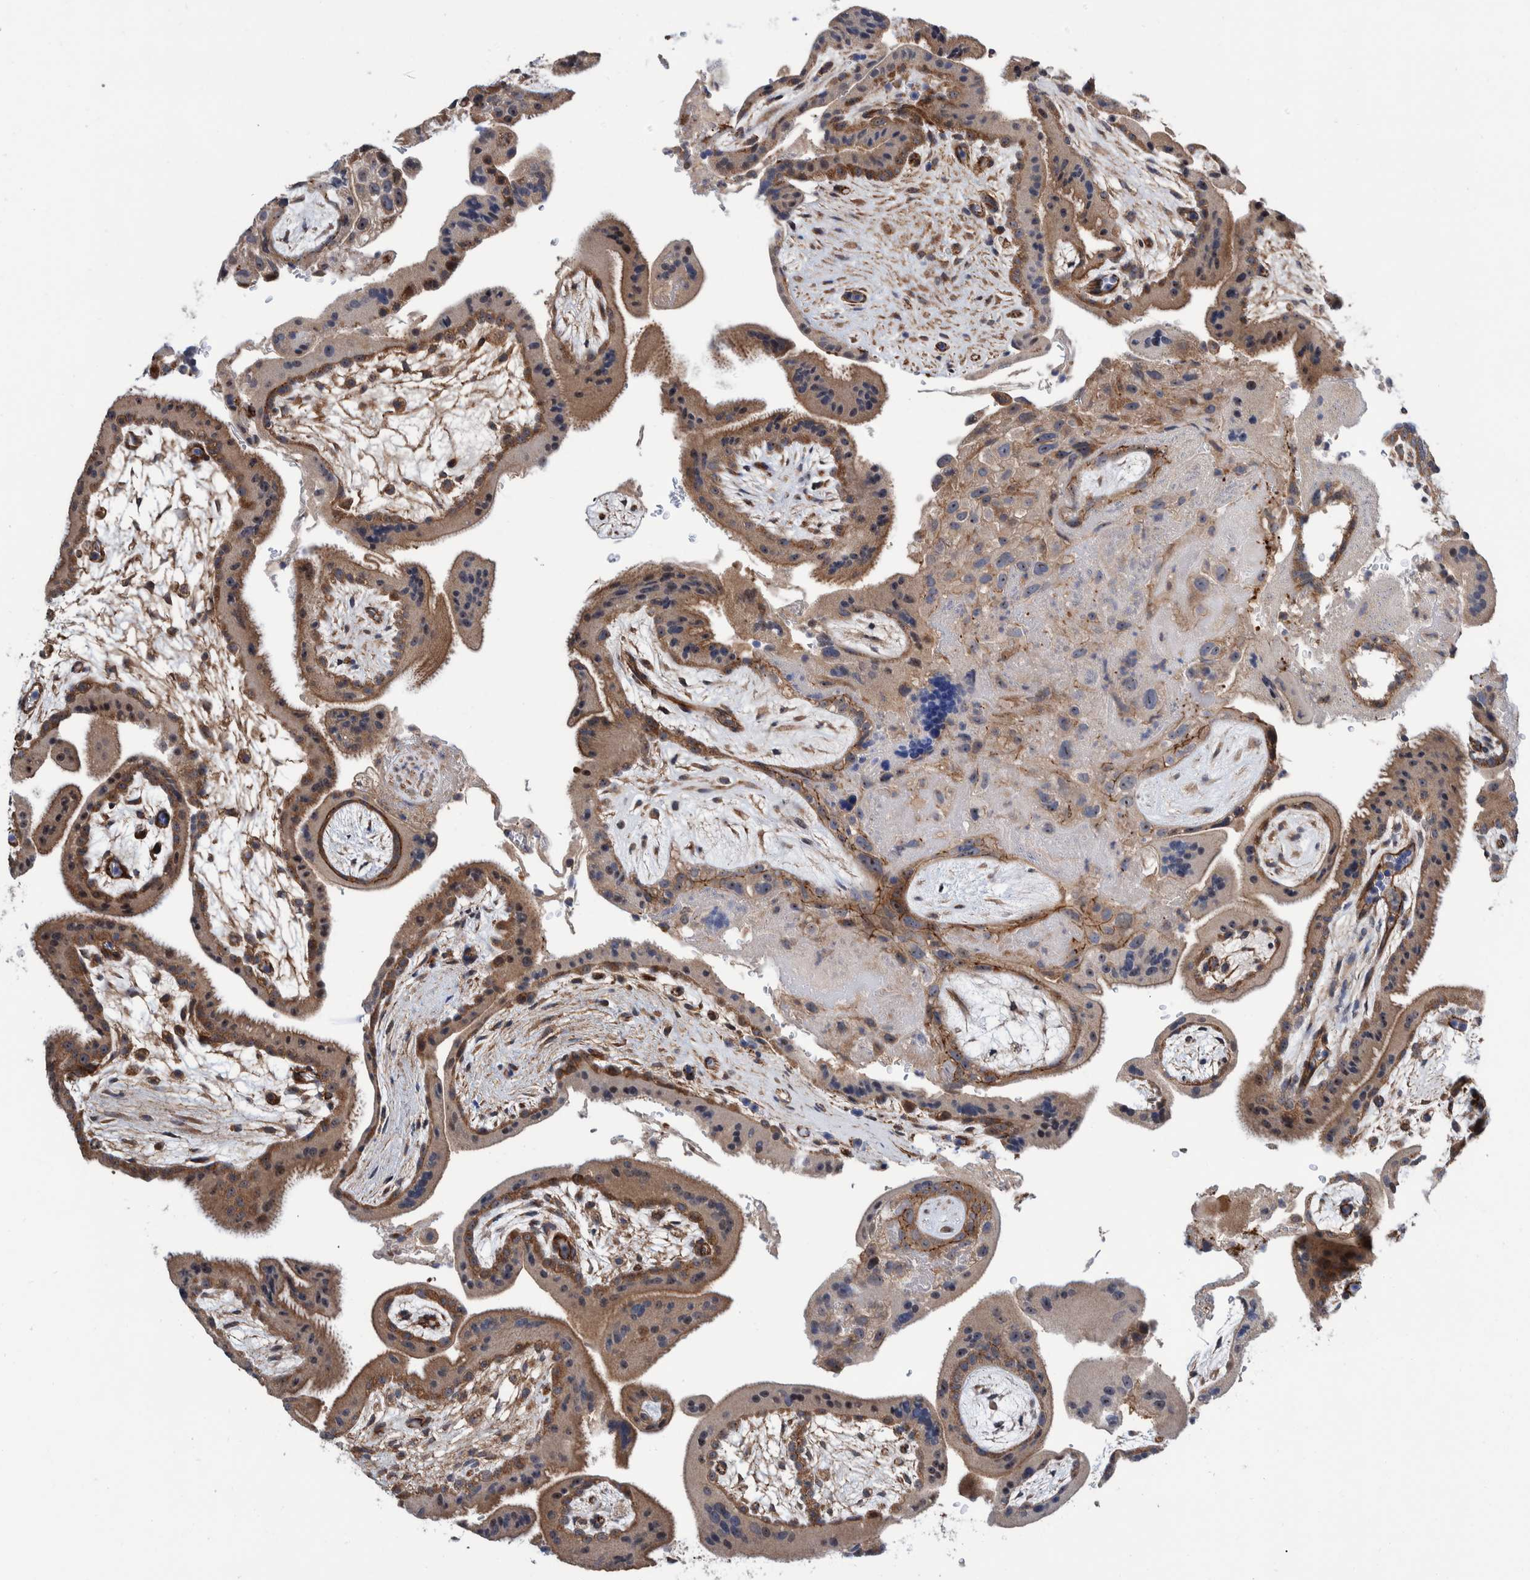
{"staining": {"intensity": "weak", "quantity": ">75%", "location": "cytoplasmic/membranous"}, "tissue": "placenta", "cell_type": "Decidual cells", "image_type": "normal", "snomed": [{"axis": "morphology", "description": "Normal tissue, NOS"}, {"axis": "topography", "description": "Placenta"}], "caption": "DAB immunohistochemical staining of normal human placenta exhibits weak cytoplasmic/membranous protein expression in about >75% of decidual cells. (DAB (3,3'-diaminobenzidine) = brown stain, brightfield microscopy at high magnification).", "gene": "ENSG00000262660", "patient": {"sex": "female", "age": 35}}